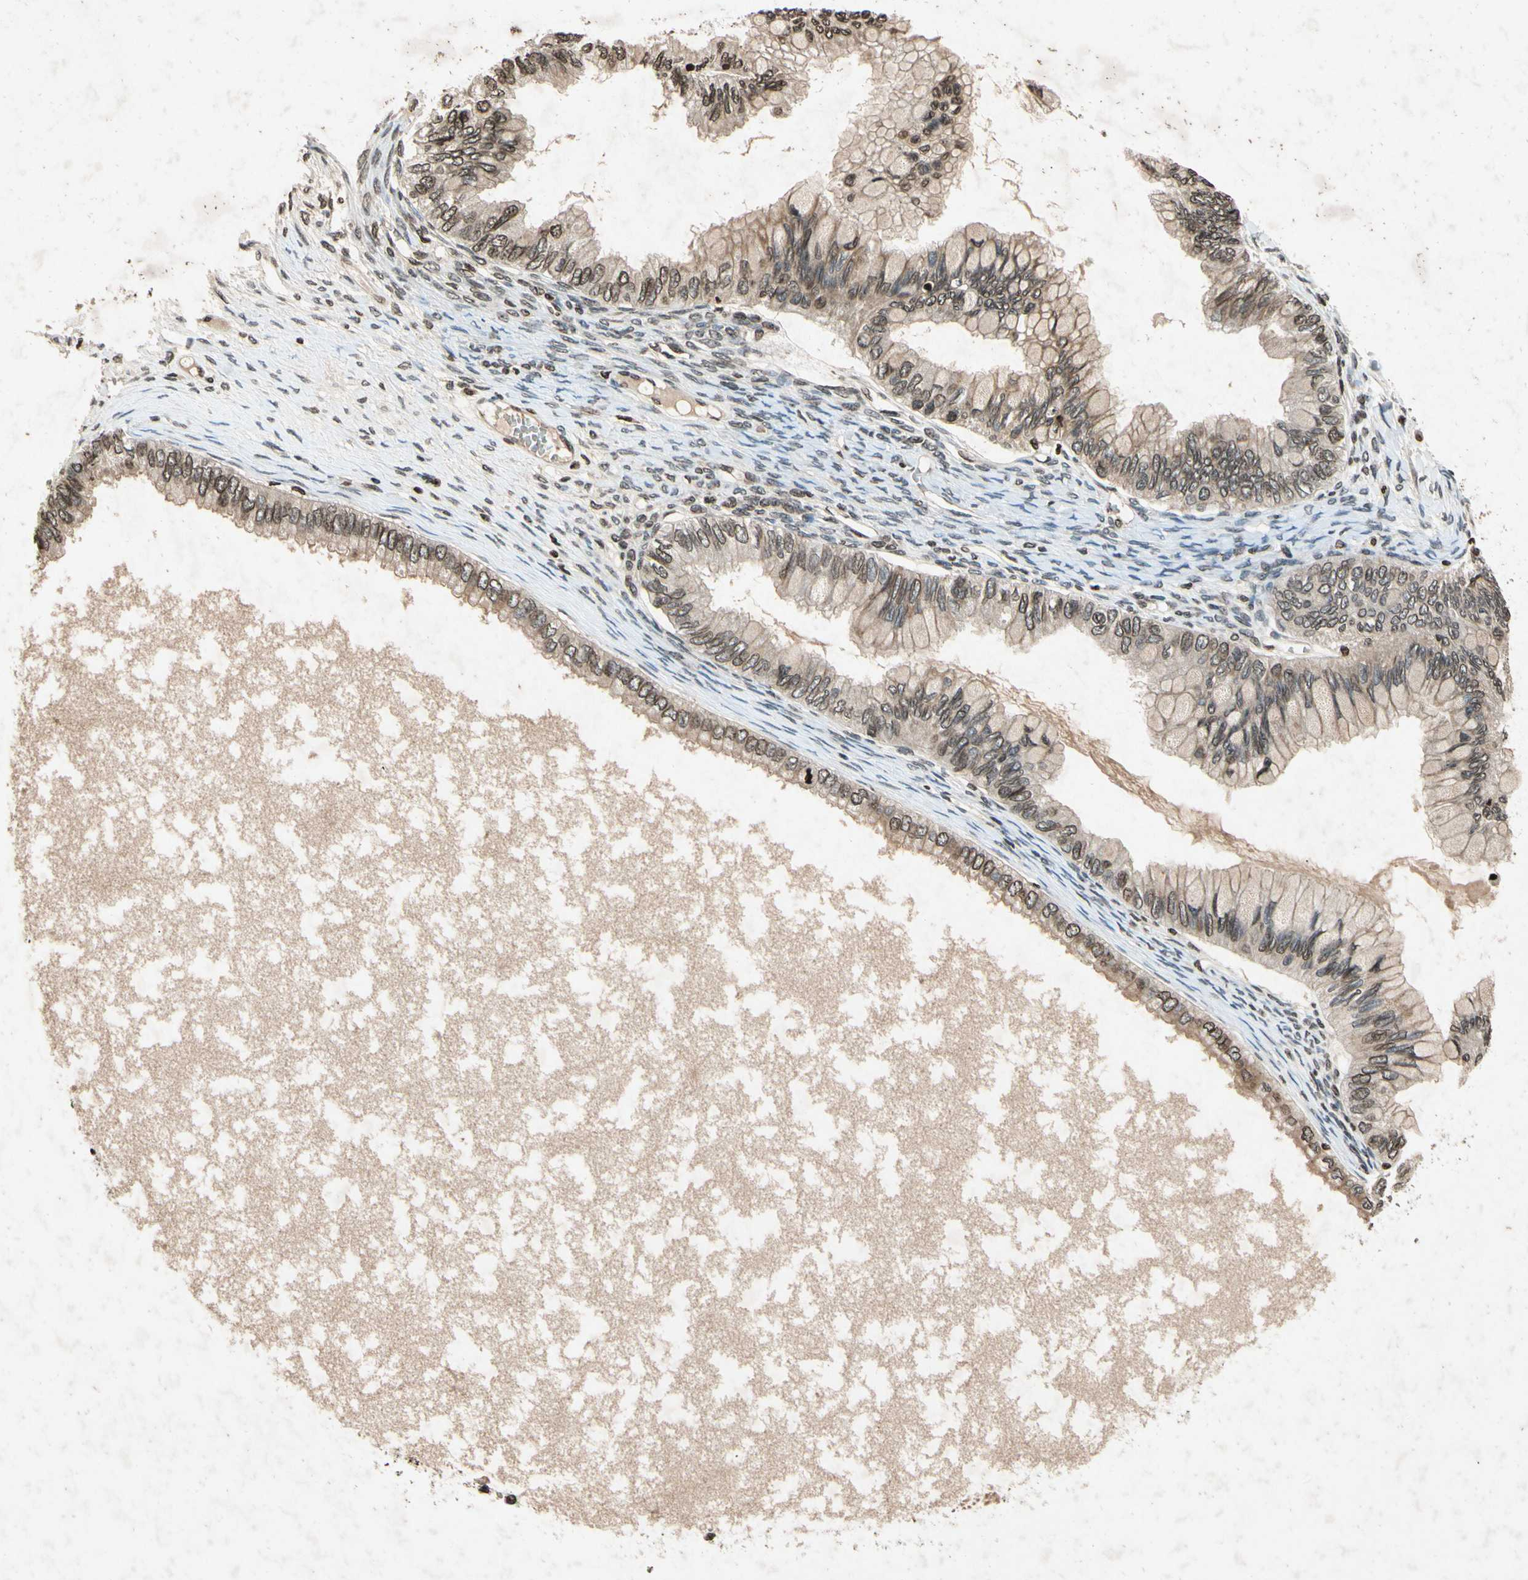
{"staining": {"intensity": "weak", "quantity": "25%-75%", "location": "cytoplasmic/membranous,nuclear"}, "tissue": "ovarian cancer", "cell_type": "Tumor cells", "image_type": "cancer", "snomed": [{"axis": "morphology", "description": "Cystadenocarcinoma, mucinous, NOS"}, {"axis": "topography", "description": "Ovary"}], "caption": "IHC of human ovarian cancer (mucinous cystadenocarcinoma) shows low levels of weak cytoplasmic/membranous and nuclear positivity in approximately 25%-75% of tumor cells.", "gene": "HOXB3", "patient": {"sex": "female", "age": 80}}